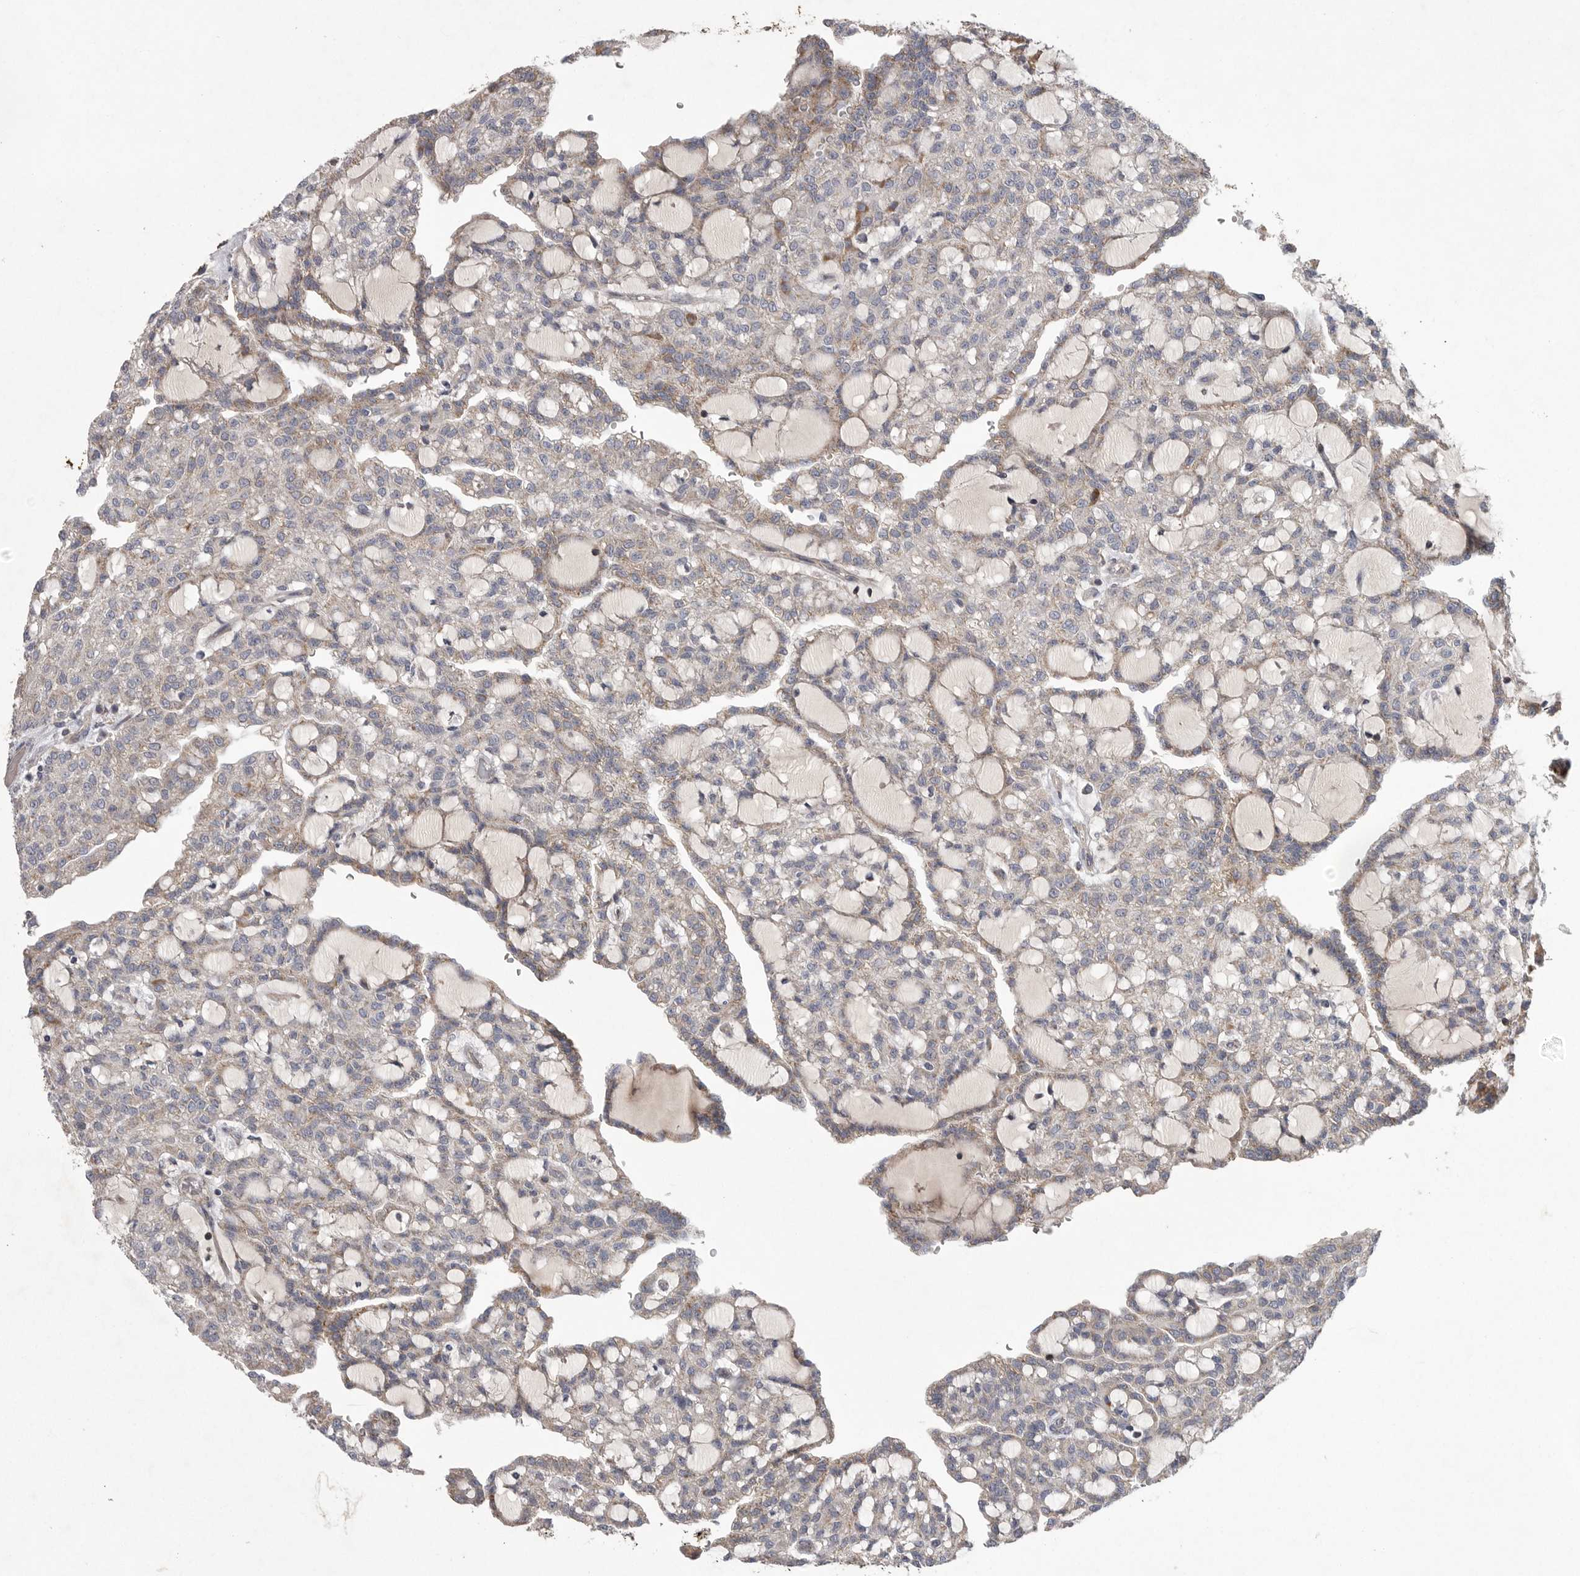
{"staining": {"intensity": "weak", "quantity": "25%-75%", "location": "cytoplasmic/membranous"}, "tissue": "renal cancer", "cell_type": "Tumor cells", "image_type": "cancer", "snomed": [{"axis": "morphology", "description": "Adenocarcinoma, NOS"}, {"axis": "topography", "description": "Kidney"}], "caption": "Brown immunohistochemical staining in human renal adenocarcinoma demonstrates weak cytoplasmic/membranous staining in approximately 25%-75% of tumor cells.", "gene": "CRP", "patient": {"sex": "male", "age": 63}}